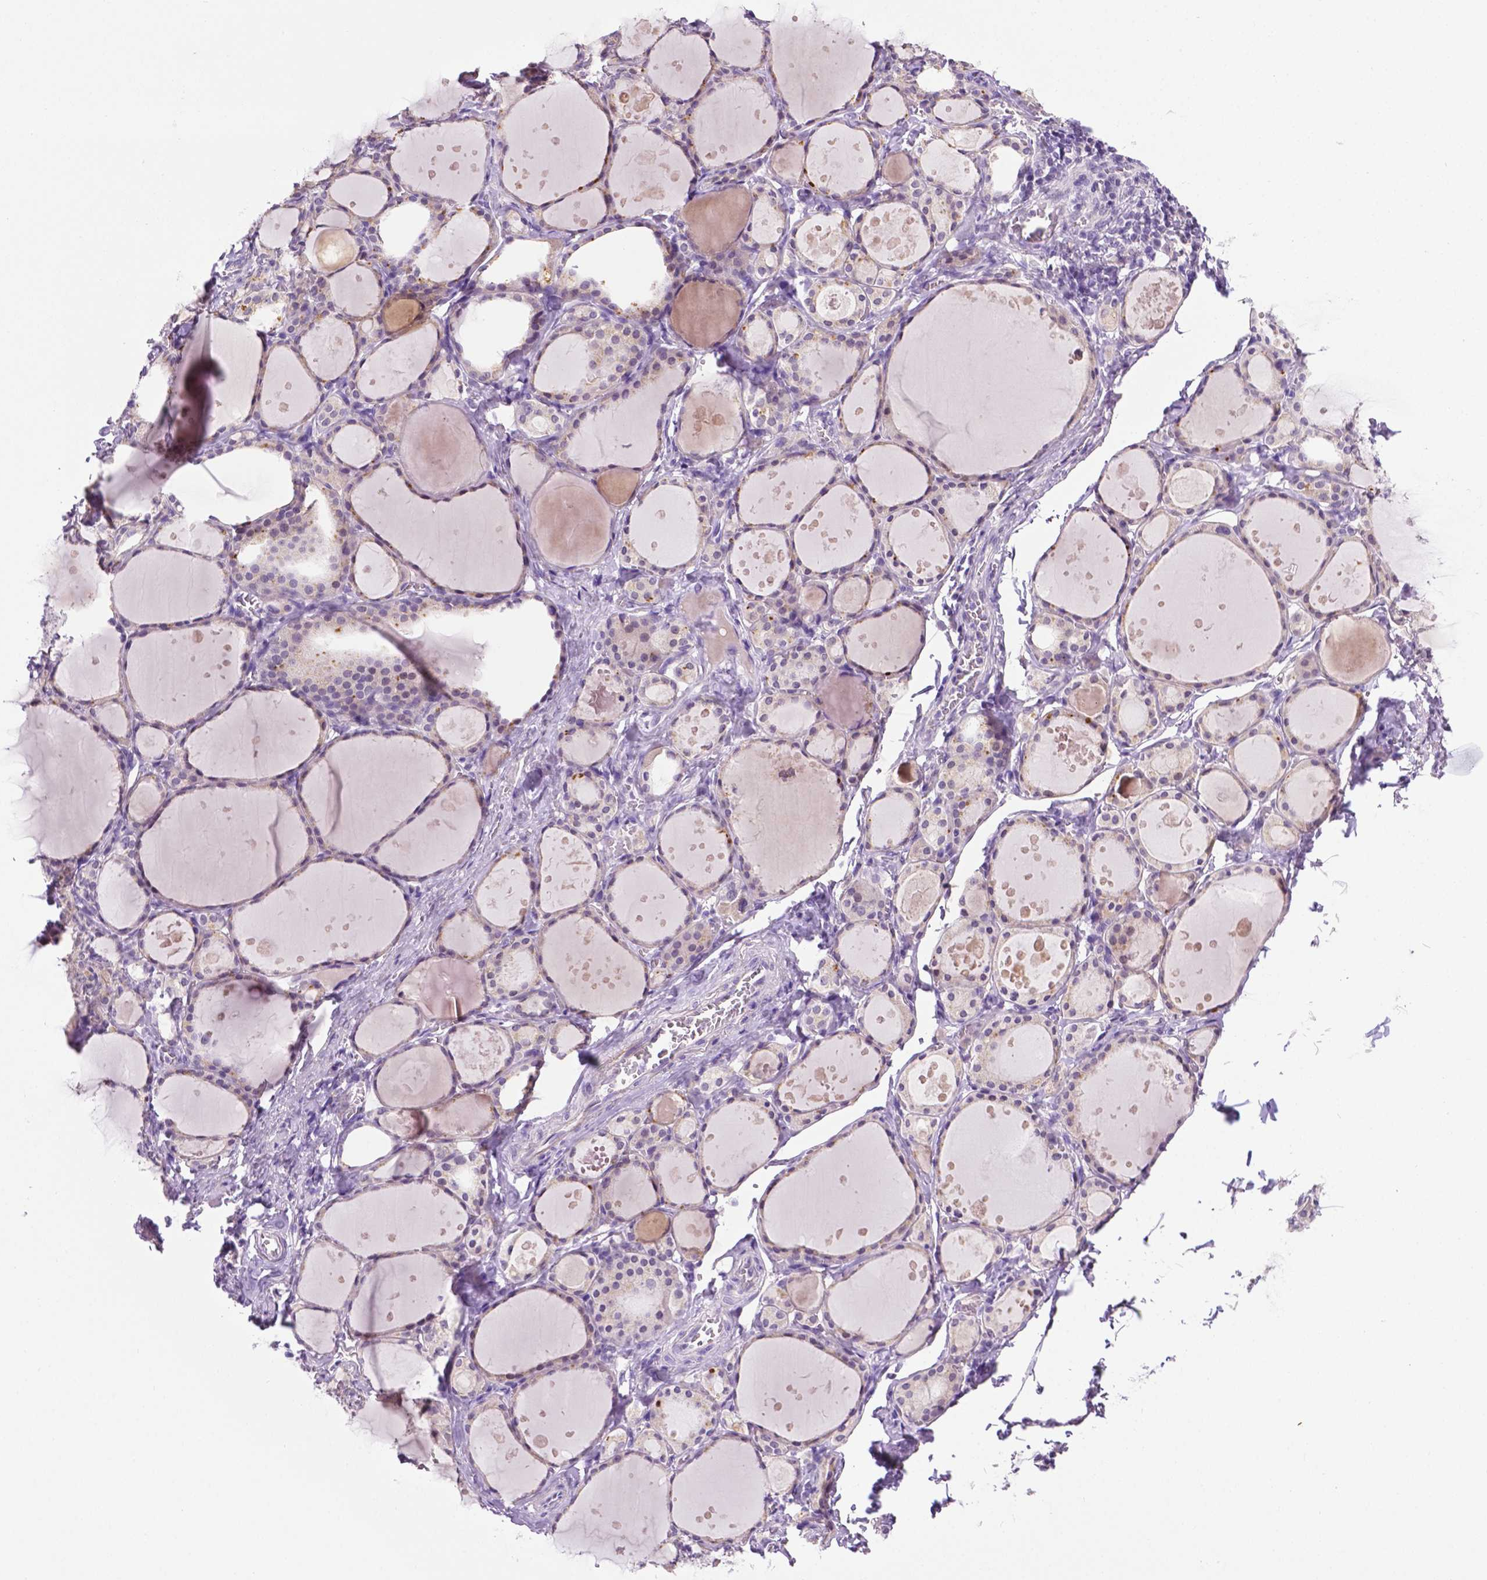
{"staining": {"intensity": "weak", "quantity": "<25%", "location": "cytoplasmic/membranous"}, "tissue": "thyroid gland", "cell_type": "Glandular cells", "image_type": "normal", "snomed": [{"axis": "morphology", "description": "Normal tissue, NOS"}, {"axis": "topography", "description": "Thyroid gland"}], "caption": "Immunohistochemistry (IHC) histopathology image of benign human thyroid gland stained for a protein (brown), which displays no staining in glandular cells. (Brightfield microscopy of DAB IHC at high magnification).", "gene": "MMP27", "patient": {"sex": "male", "age": 68}}